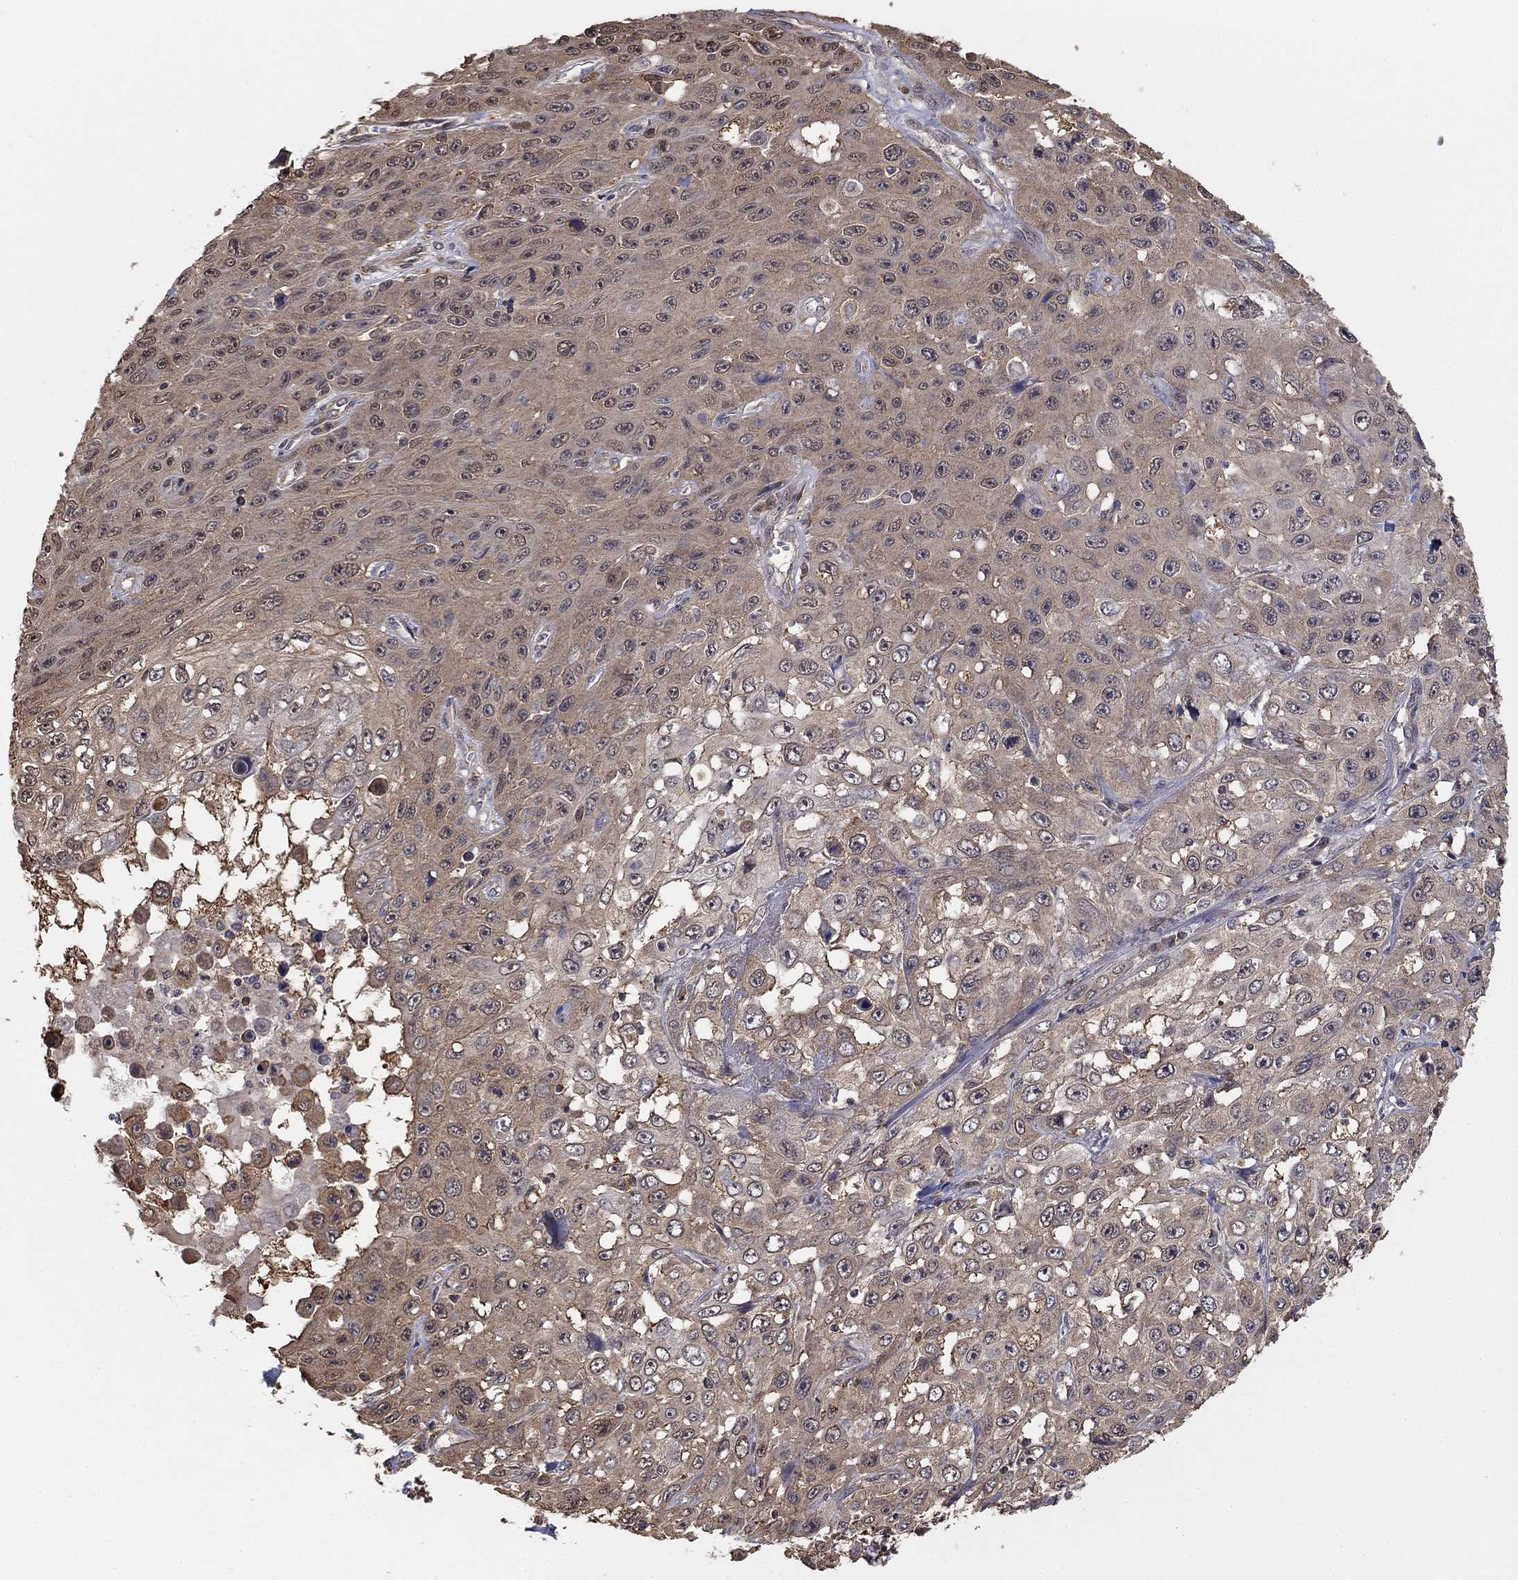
{"staining": {"intensity": "moderate", "quantity": "<25%", "location": "cytoplasmic/membranous"}, "tissue": "skin cancer", "cell_type": "Tumor cells", "image_type": "cancer", "snomed": [{"axis": "morphology", "description": "Squamous cell carcinoma, NOS"}, {"axis": "topography", "description": "Skin"}], "caption": "The photomicrograph shows staining of skin cancer (squamous cell carcinoma), revealing moderate cytoplasmic/membranous protein expression (brown color) within tumor cells.", "gene": "RNF114", "patient": {"sex": "male", "age": 82}}